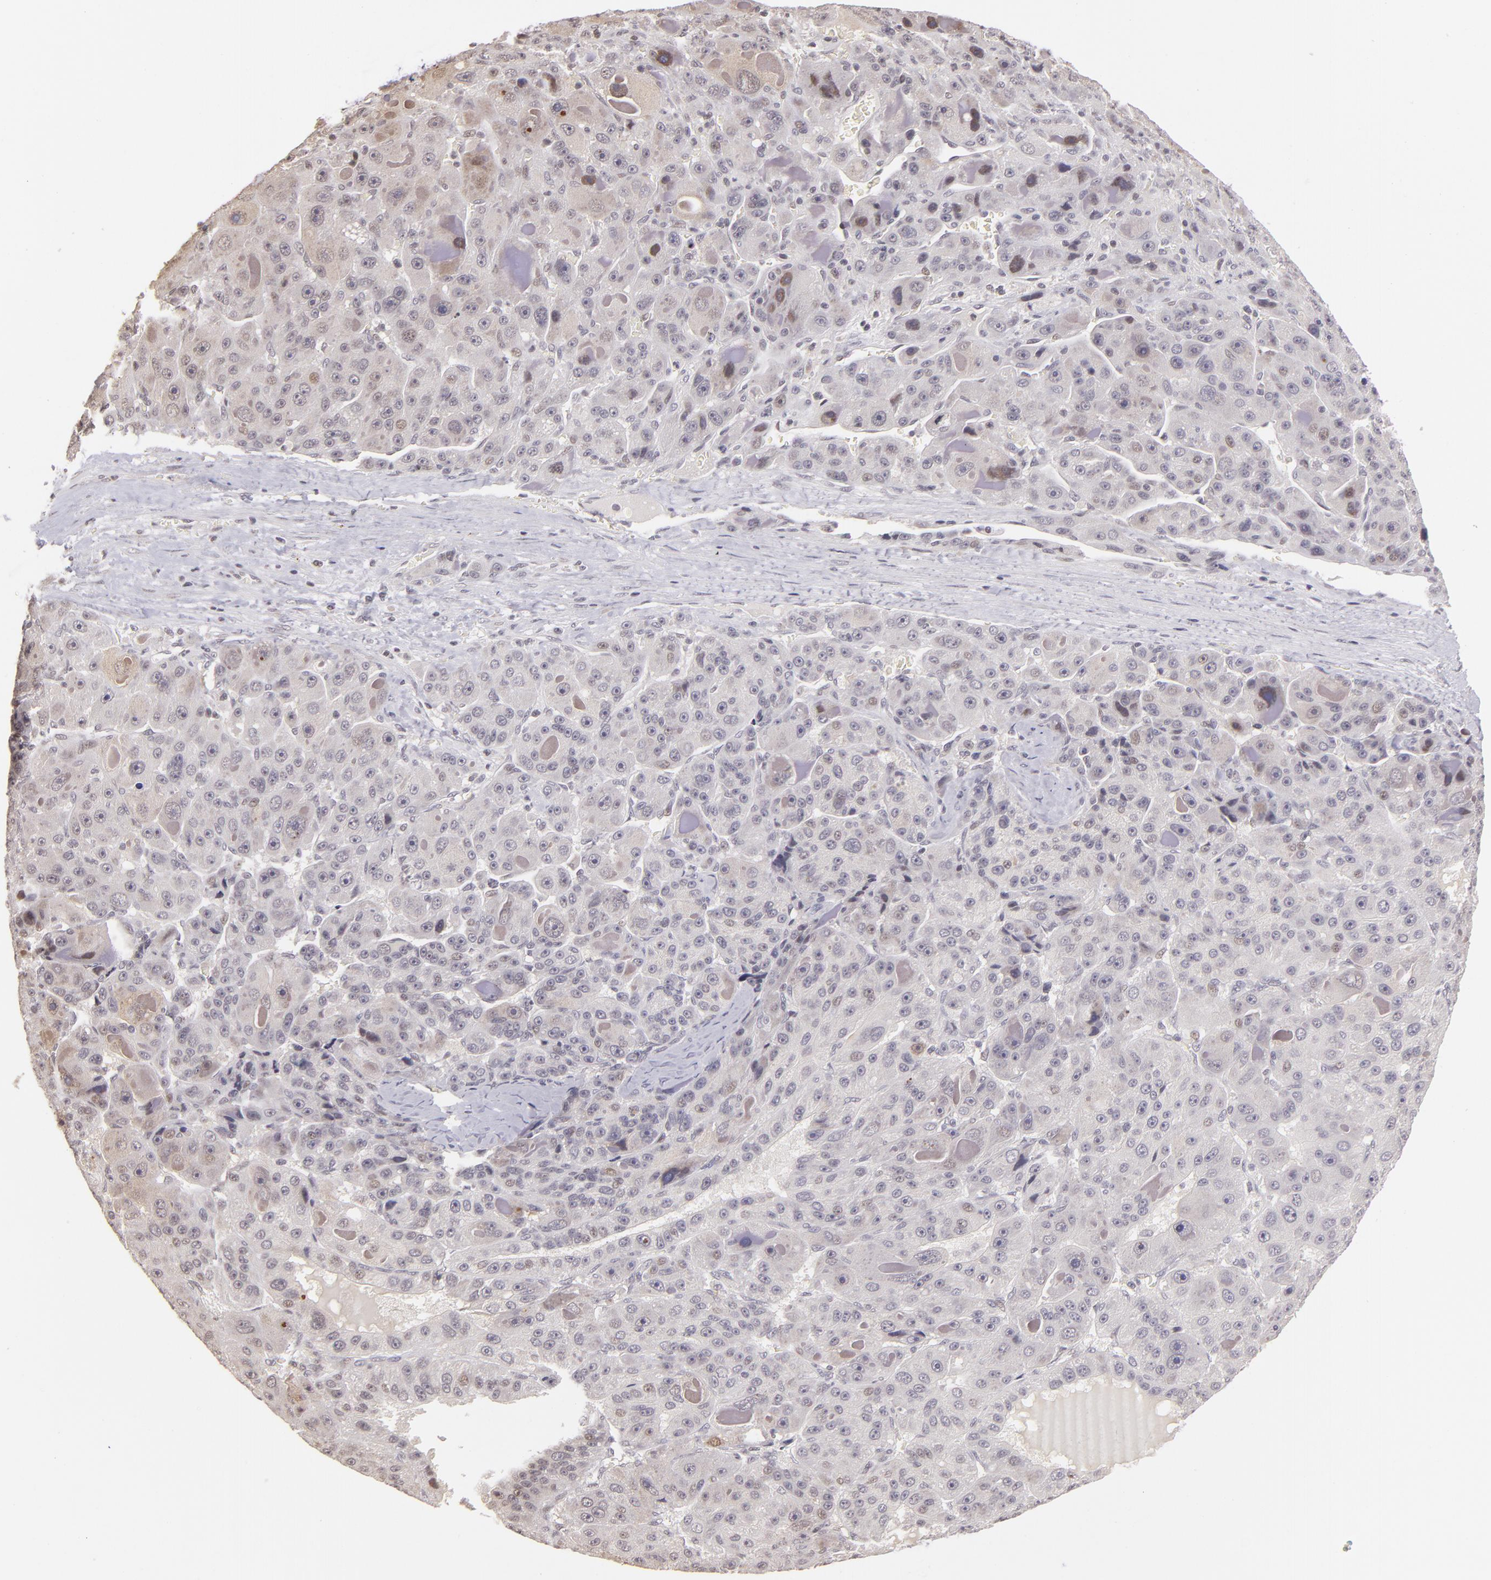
{"staining": {"intensity": "weak", "quantity": "<25%", "location": "nuclear"}, "tissue": "liver cancer", "cell_type": "Tumor cells", "image_type": "cancer", "snomed": [{"axis": "morphology", "description": "Carcinoma, Hepatocellular, NOS"}, {"axis": "topography", "description": "Liver"}], "caption": "Protein analysis of liver hepatocellular carcinoma shows no significant expression in tumor cells.", "gene": "RARB", "patient": {"sex": "male", "age": 76}}